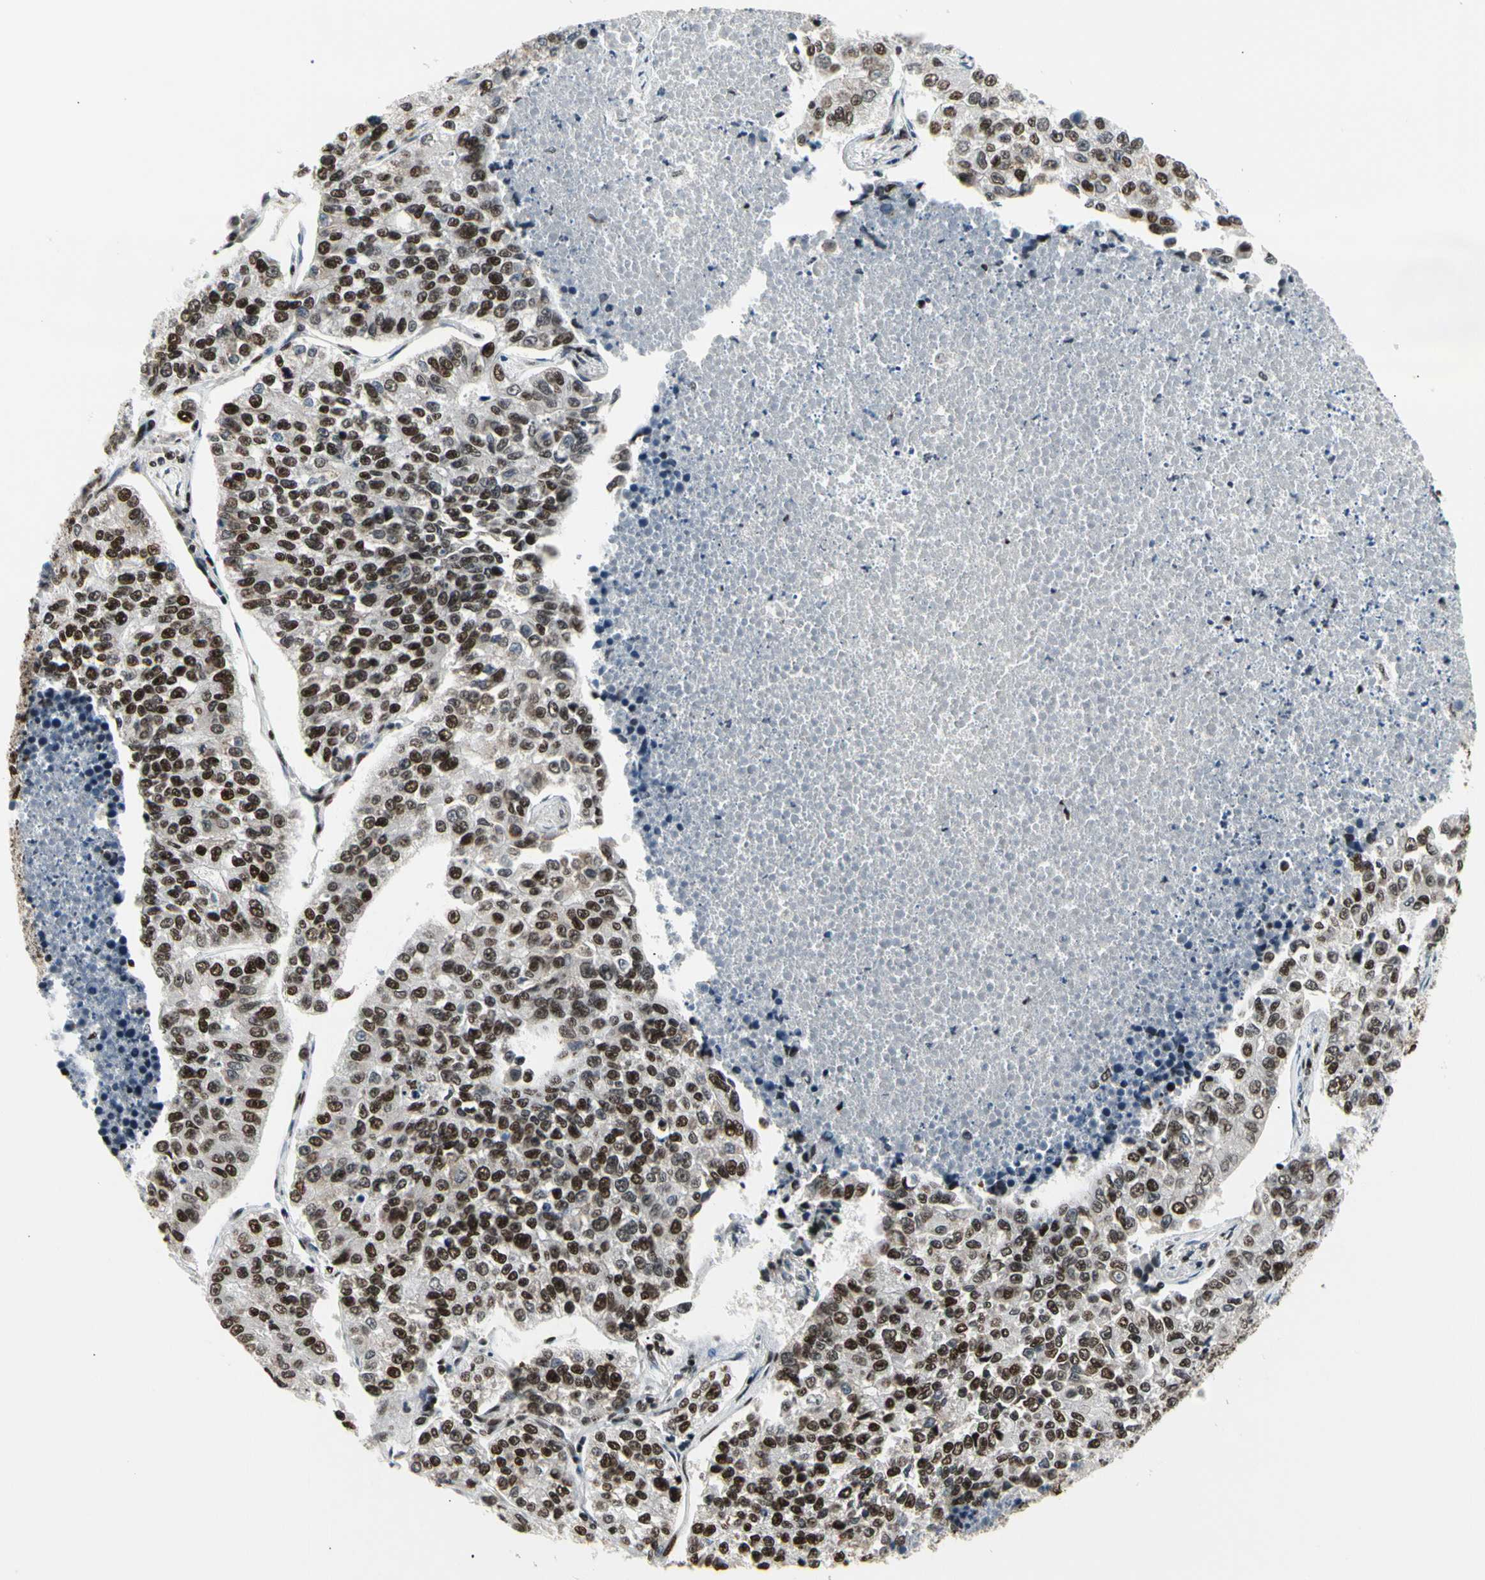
{"staining": {"intensity": "strong", "quantity": ">75%", "location": "nuclear"}, "tissue": "lung cancer", "cell_type": "Tumor cells", "image_type": "cancer", "snomed": [{"axis": "morphology", "description": "Adenocarcinoma, NOS"}, {"axis": "topography", "description": "Lung"}], "caption": "DAB immunohistochemical staining of human lung cancer (adenocarcinoma) demonstrates strong nuclear protein expression in approximately >75% of tumor cells. The staining is performed using DAB (3,3'-diaminobenzidine) brown chromogen to label protein expression. The nuclei are counter-stained blue using hematoxylin.", "gene": "SRSF11", "patient": {"sex": "male", "age": 49}}